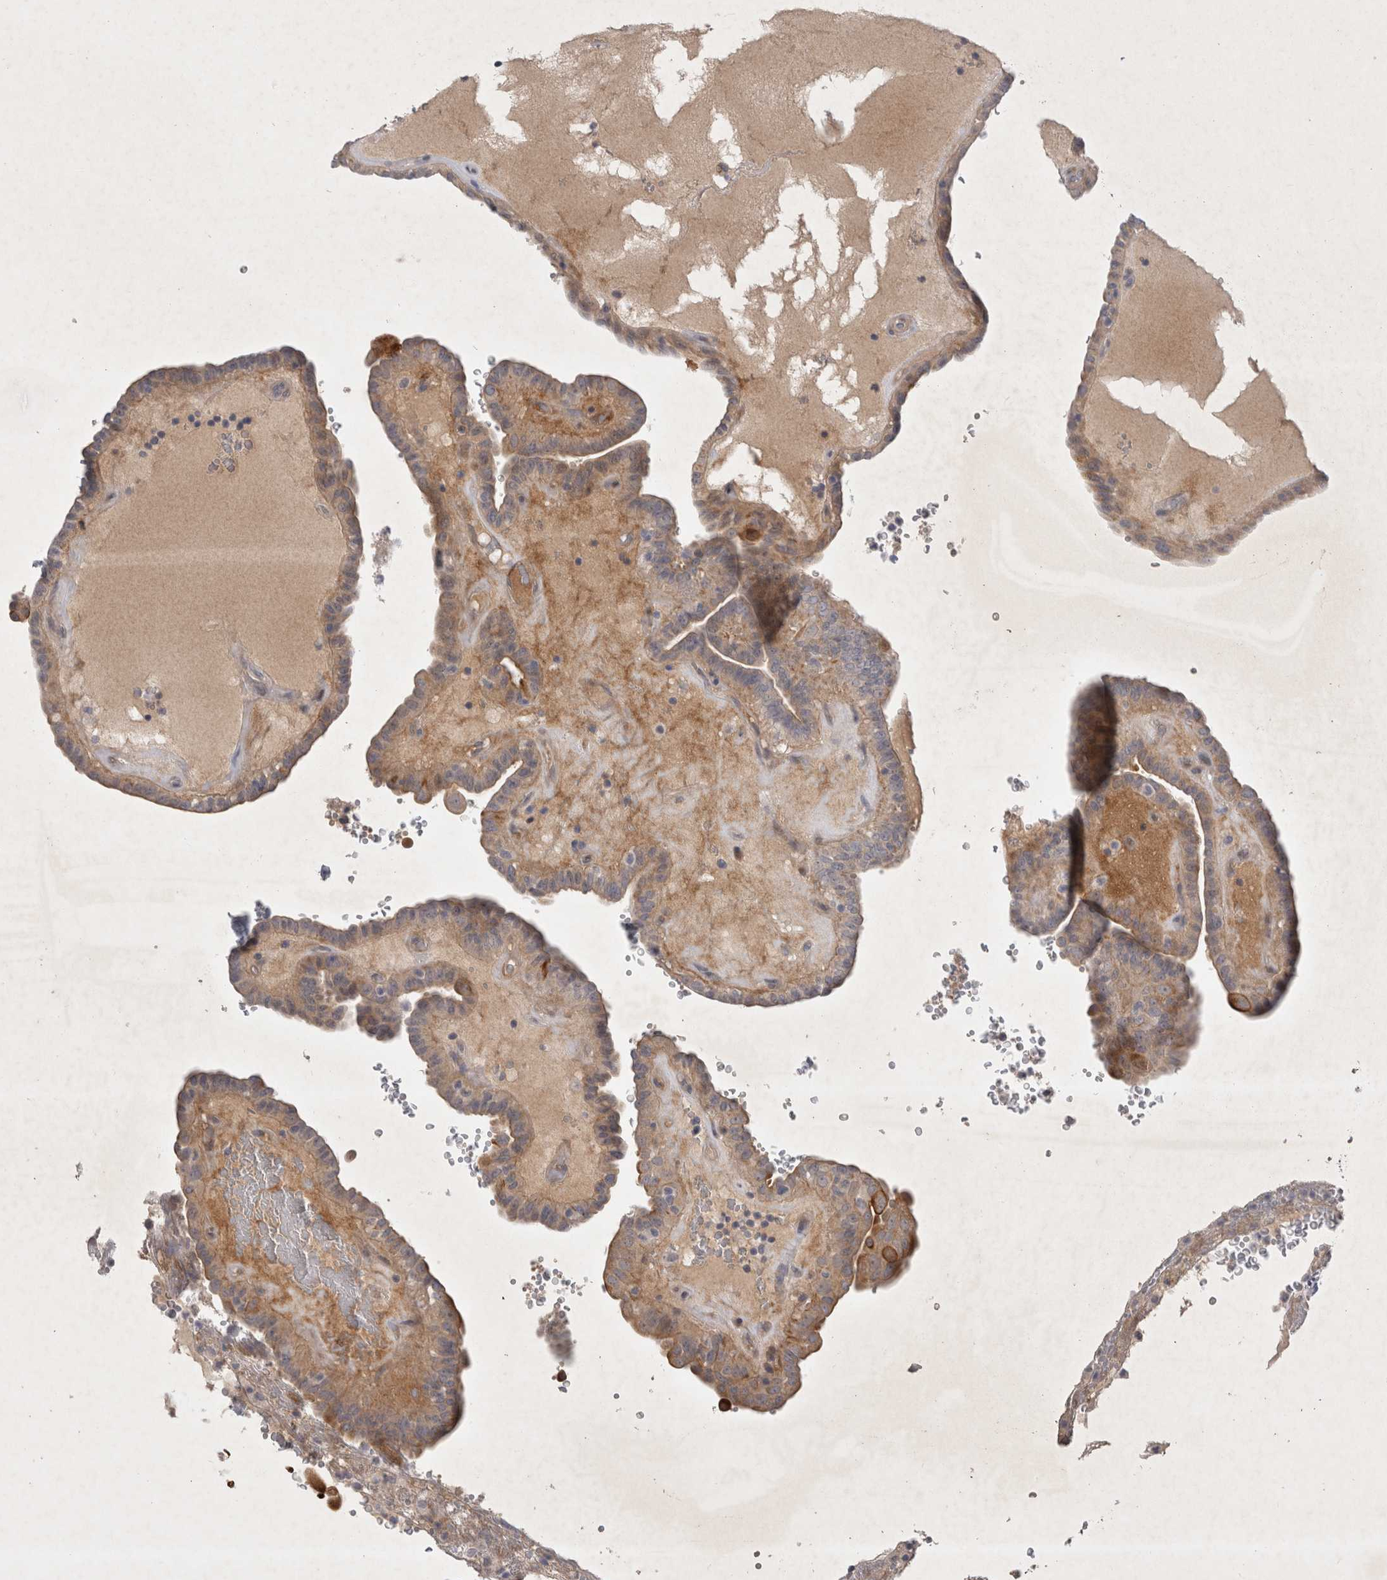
{"staining": {"intensity": "moderate", "quantity": ">75%", "location": "cytoplasmic/membranous"}, "tissue": "thyroid cancer", "cell_type": "Tumor cells", "image_type": "cancer", "snomed": [{"axis": "morphology", "description": "Papillary adenocarcinoma, NOS"}, {"axis": "topography", "description": "Thyroid gland"}], "caption": "A micrograph of human papillary adenocarcinoma (thyroid) stained for a protein demonstrates moderate cytoplasmic/membranous brown staining in tumor cells.", "gene": "BZW2", "patient": {"sex": "male", "age": 77}}